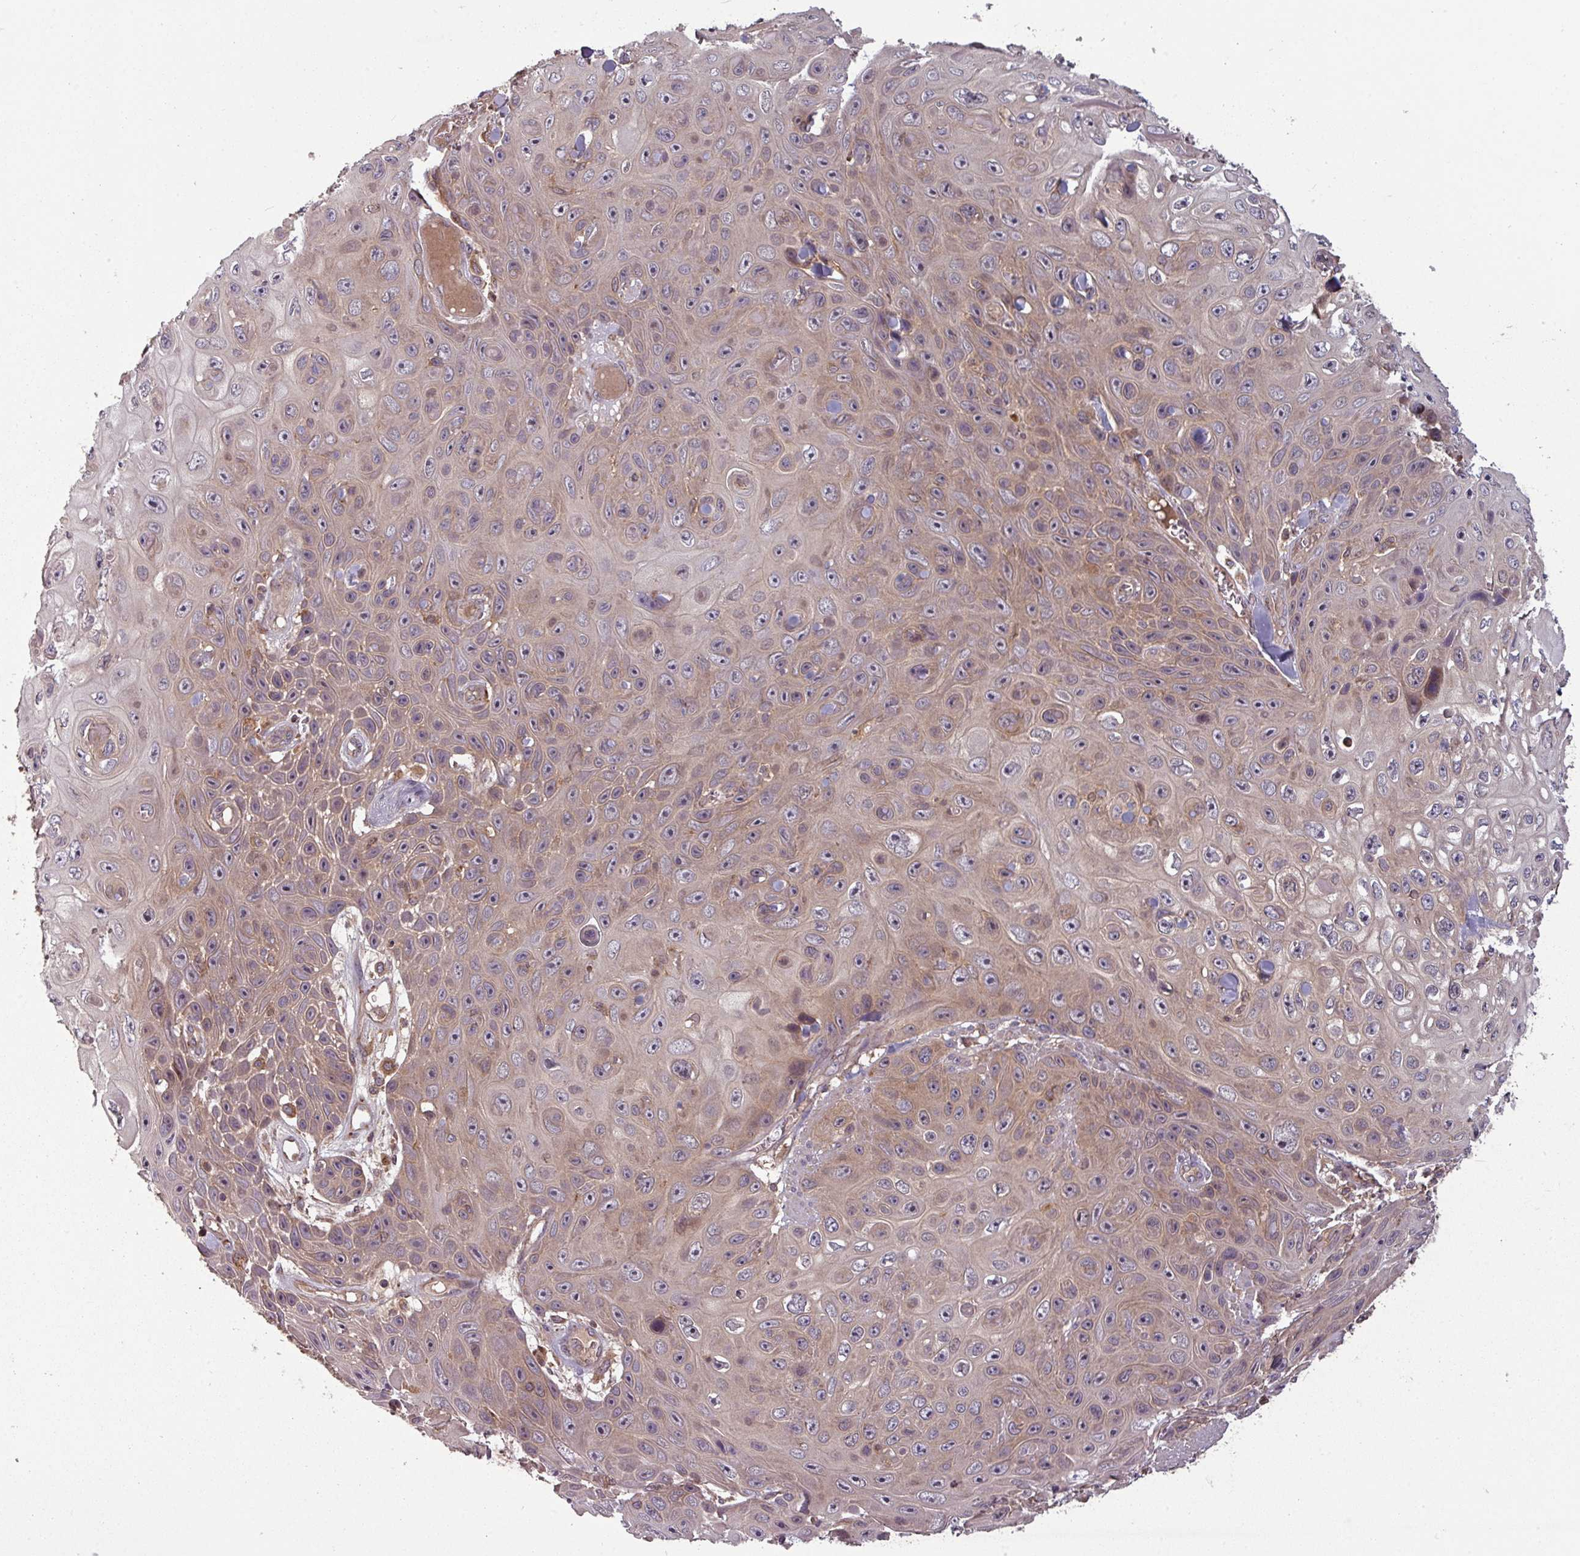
{"staining": {"intensity": "weak", "quantity": ">75%", "location": "cytoplasmic/membranous"}, "tissue": "skin cancer", "cell_type": "Tumor cells", "image_type": "cancer", "snomed": [{"axis": "morphology", "description": "Squamous cell carcinoma, NOS"}, {"axis": "topography", "description": "Skin"}], "caption": "A photomicrograph showing weak cytoplasmic/membranous positivity in about >75% of tumor cells in skin cancer (squamous cell carcinoma), as visualized by brown immunohistochemical staining.", "gene": "GSKIP", "patient": {"sex": "male", "age": 82}}